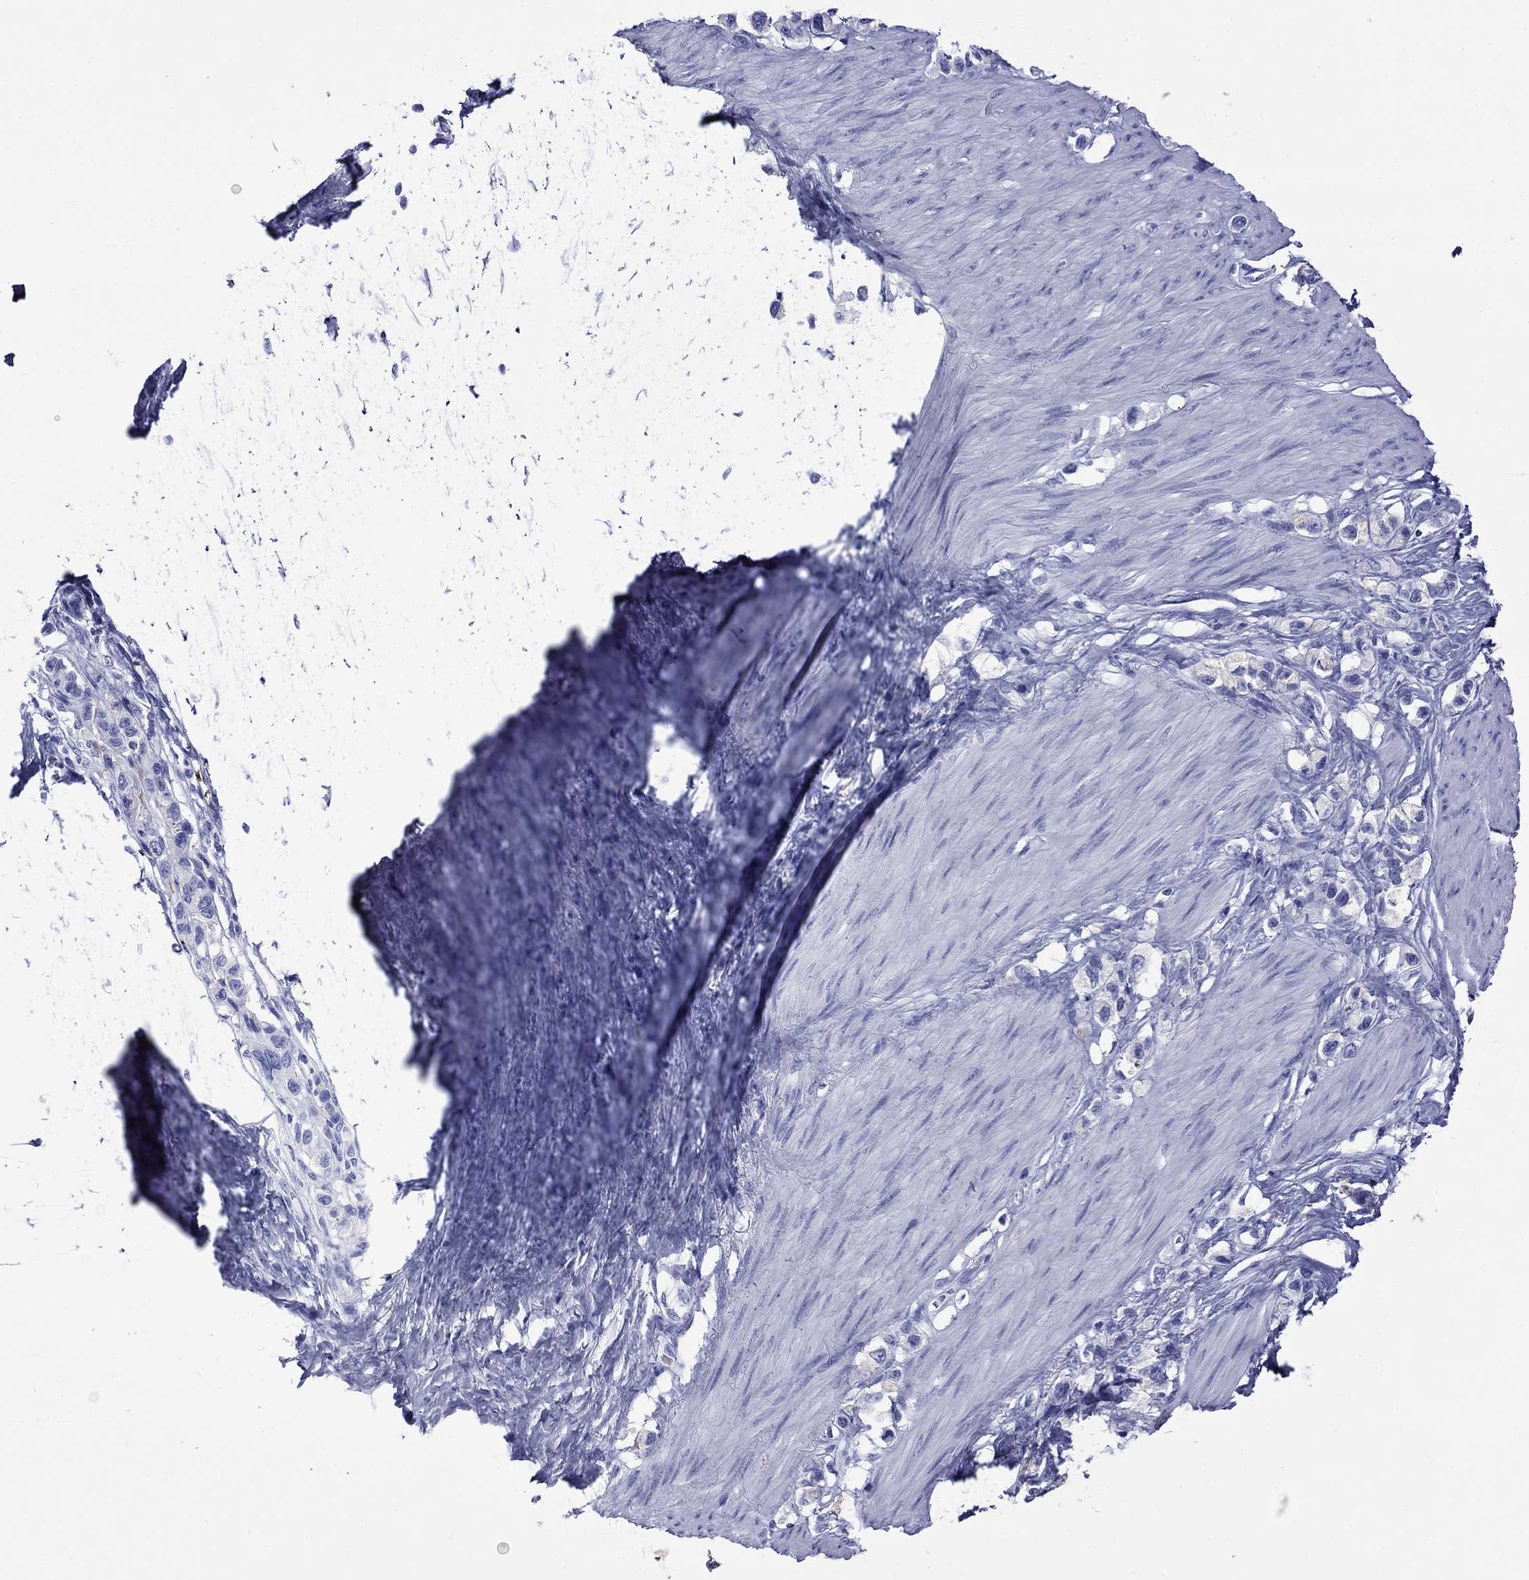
{"staining": {"intensity": "negative", "quantity": "none", "location": "none"}, "tissue": "stomach cancer", "cell_type": "Tumor cells", "image_type": "cancer", "snomed": [{"axis": "morphology", "description": "Normal tissue, NOS"}, {"axis": "morphology", "description": "Adenocarcinoma, NOS"}, {"axis": "morphology", "description": "Adenocarcinoma, High grade"}, {"axis": "topography", "description": "Stomach, upper"}, {"axis": "topography", "description": "Stomach"}], "caption": "Stomach cancer stained for a protein using immunohistochemistry reveals no expression tumor cells.", "gene": "ROM1", "patient": {"sex": "female", "age": 65}}